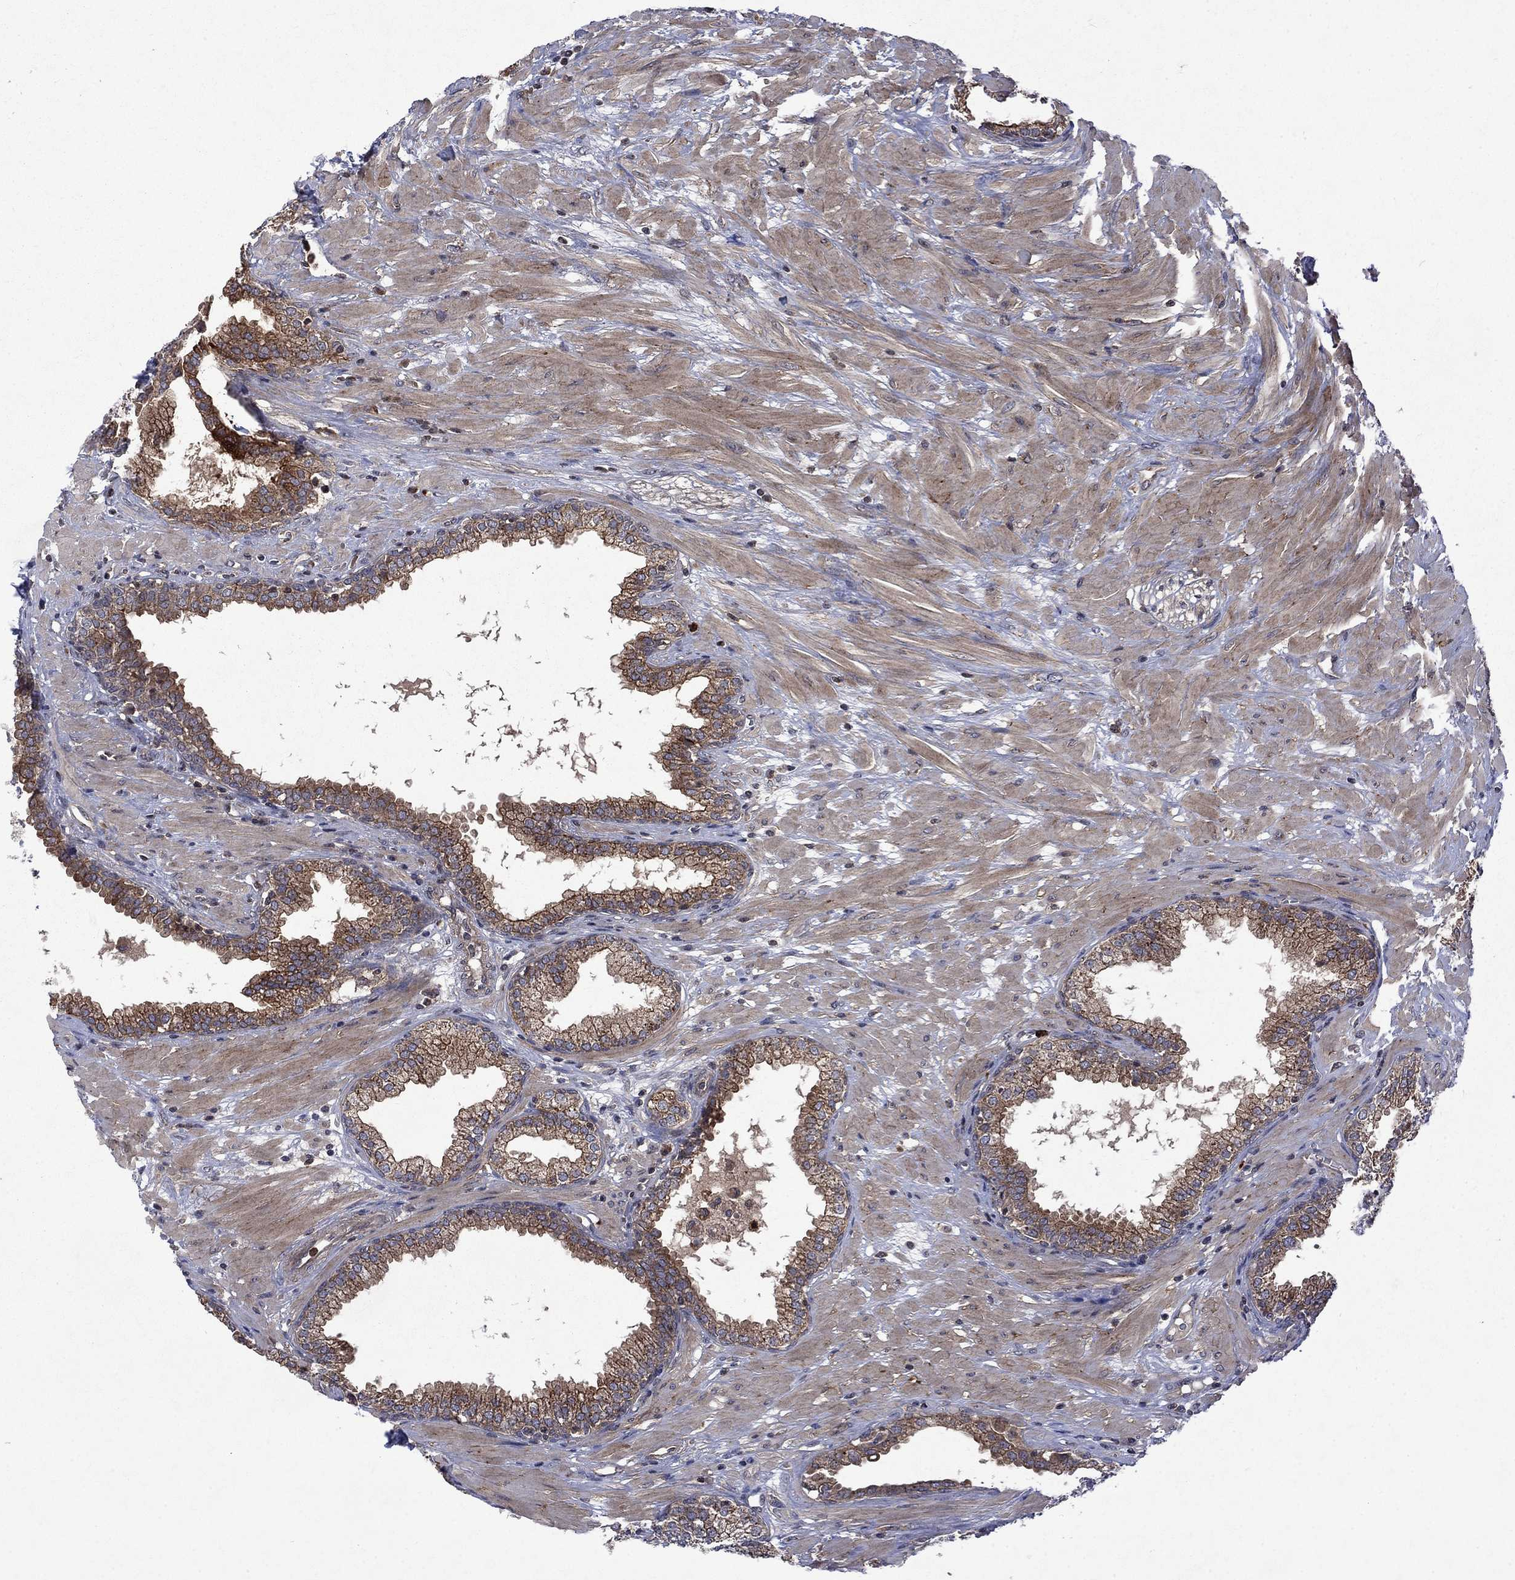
{"staining": {"intensity": "moderate", "quantity": "<25%", "location": "cytoplasmic/membranous"}, "tissue": "prostate", "cell_type": "Glandular cells", "image_type": "normal", "snomed": [{"axis": "morphology", "description": "Normal tissue, NOS"}, {"axis": "topography", "description": "Prostate"}], "caption": "Immunohistochemistry (IHC) micrograph of normal prostate stained for a protein (brown), which demonstrates low levels of moderate cytoplasmic/membranous staining in about <25% of glandular cells.", "gene": "TMEM33", "patient": {"sex": "male", "age": 64}}